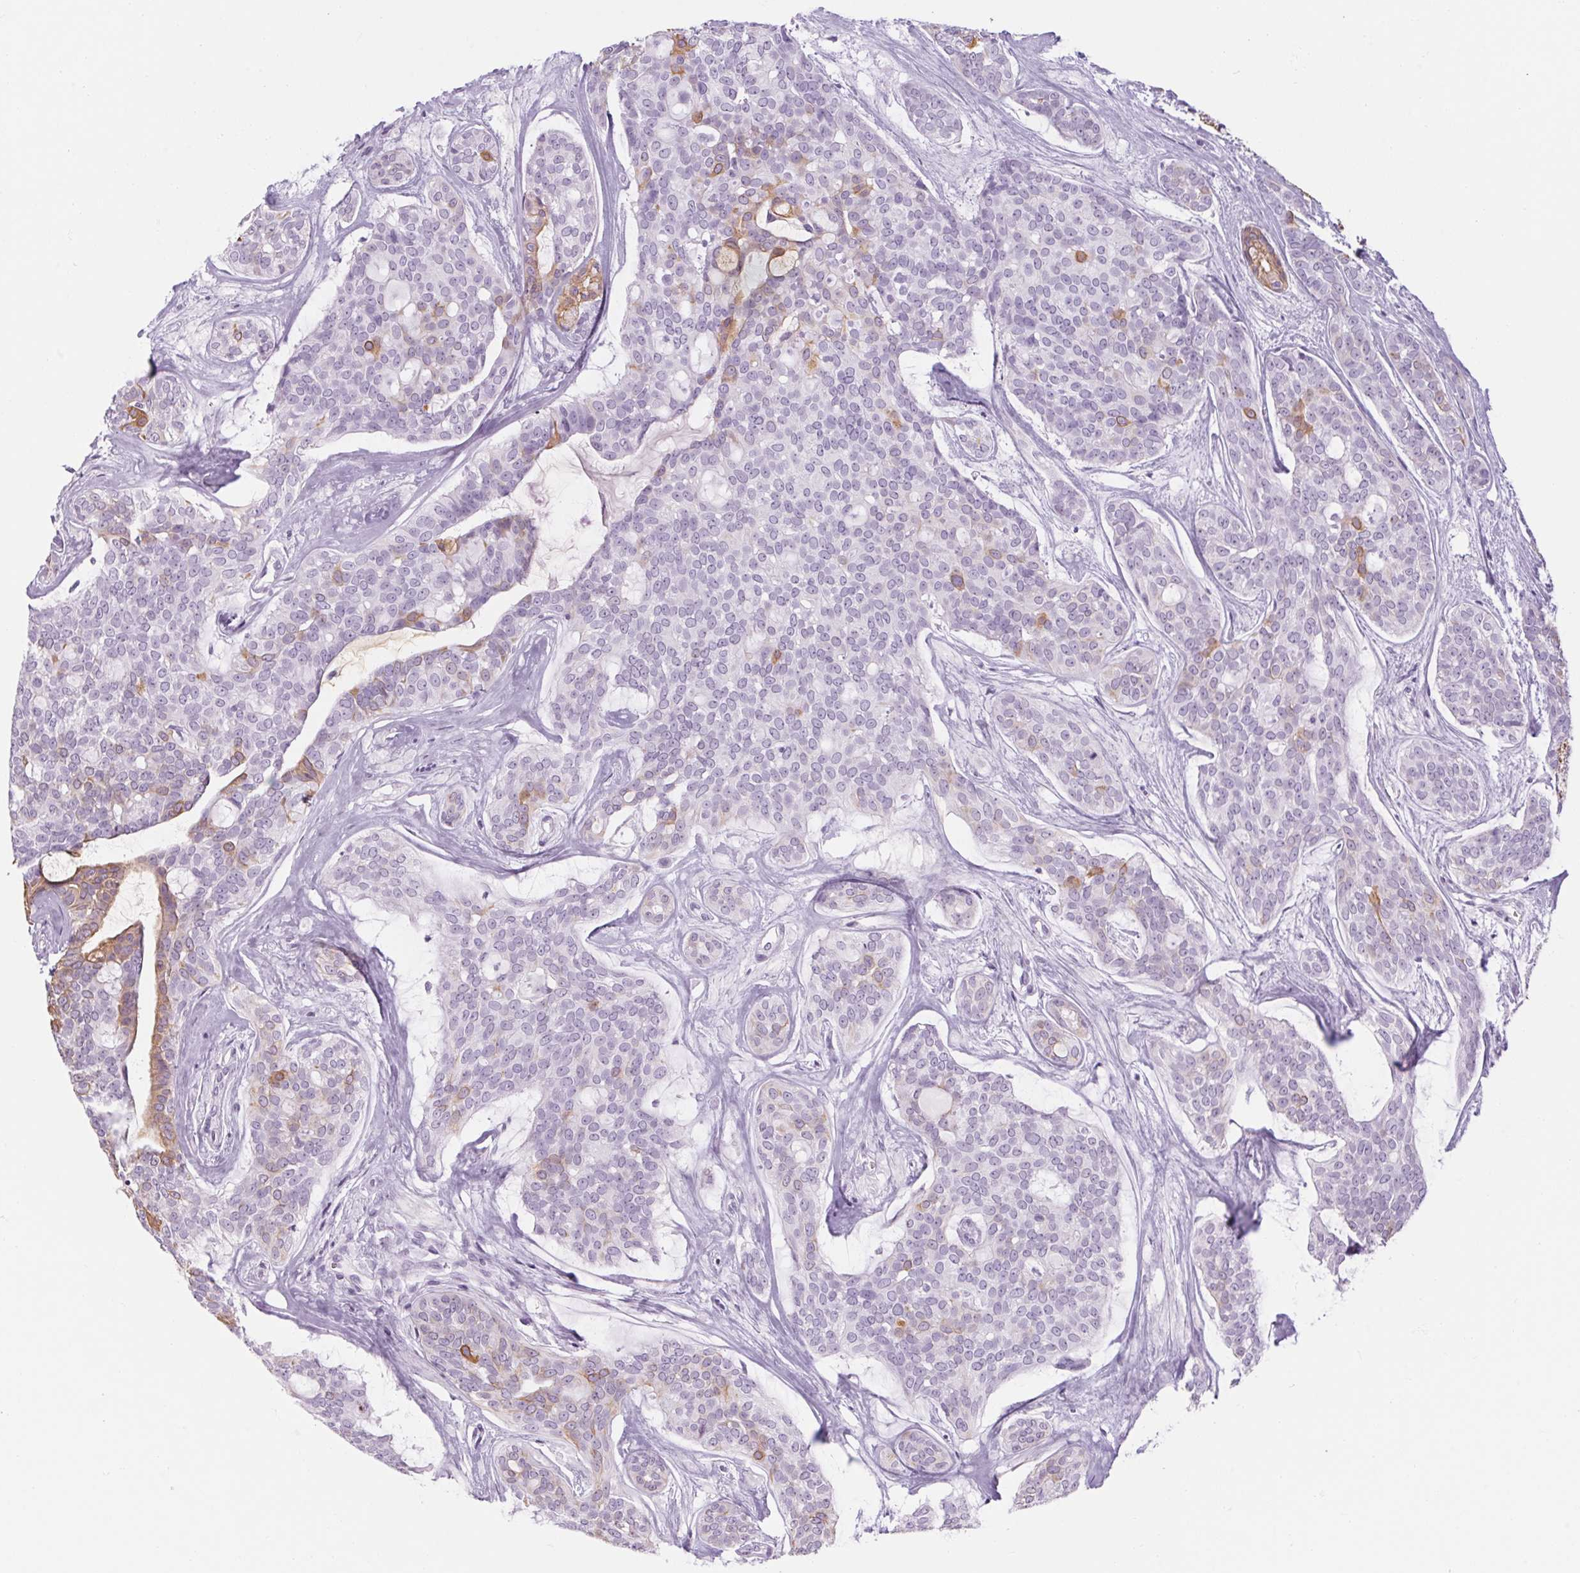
{"staining": {"intensity": "moderate", "quantity": "<25%", "location": "cytoplasmic/membranous"}, "tissue": "head and neck cancer", "cell_type": "Tumor cells", "image_type": "cancer", "snomed": [{"axis": "morphology", "description": "Adenocarcinoma, NOS"}, {"axis": "topography", "description": "Head-Neck"}], "caption": "Tumor cells demonstrate low levels of moderate cytoplasmic/membranous positivity in approximately <25% of cells in human head and neck cancer (adenocarcinoma).", "gene": "RPTN", "patient": {"sex": "male", "age": 66}}